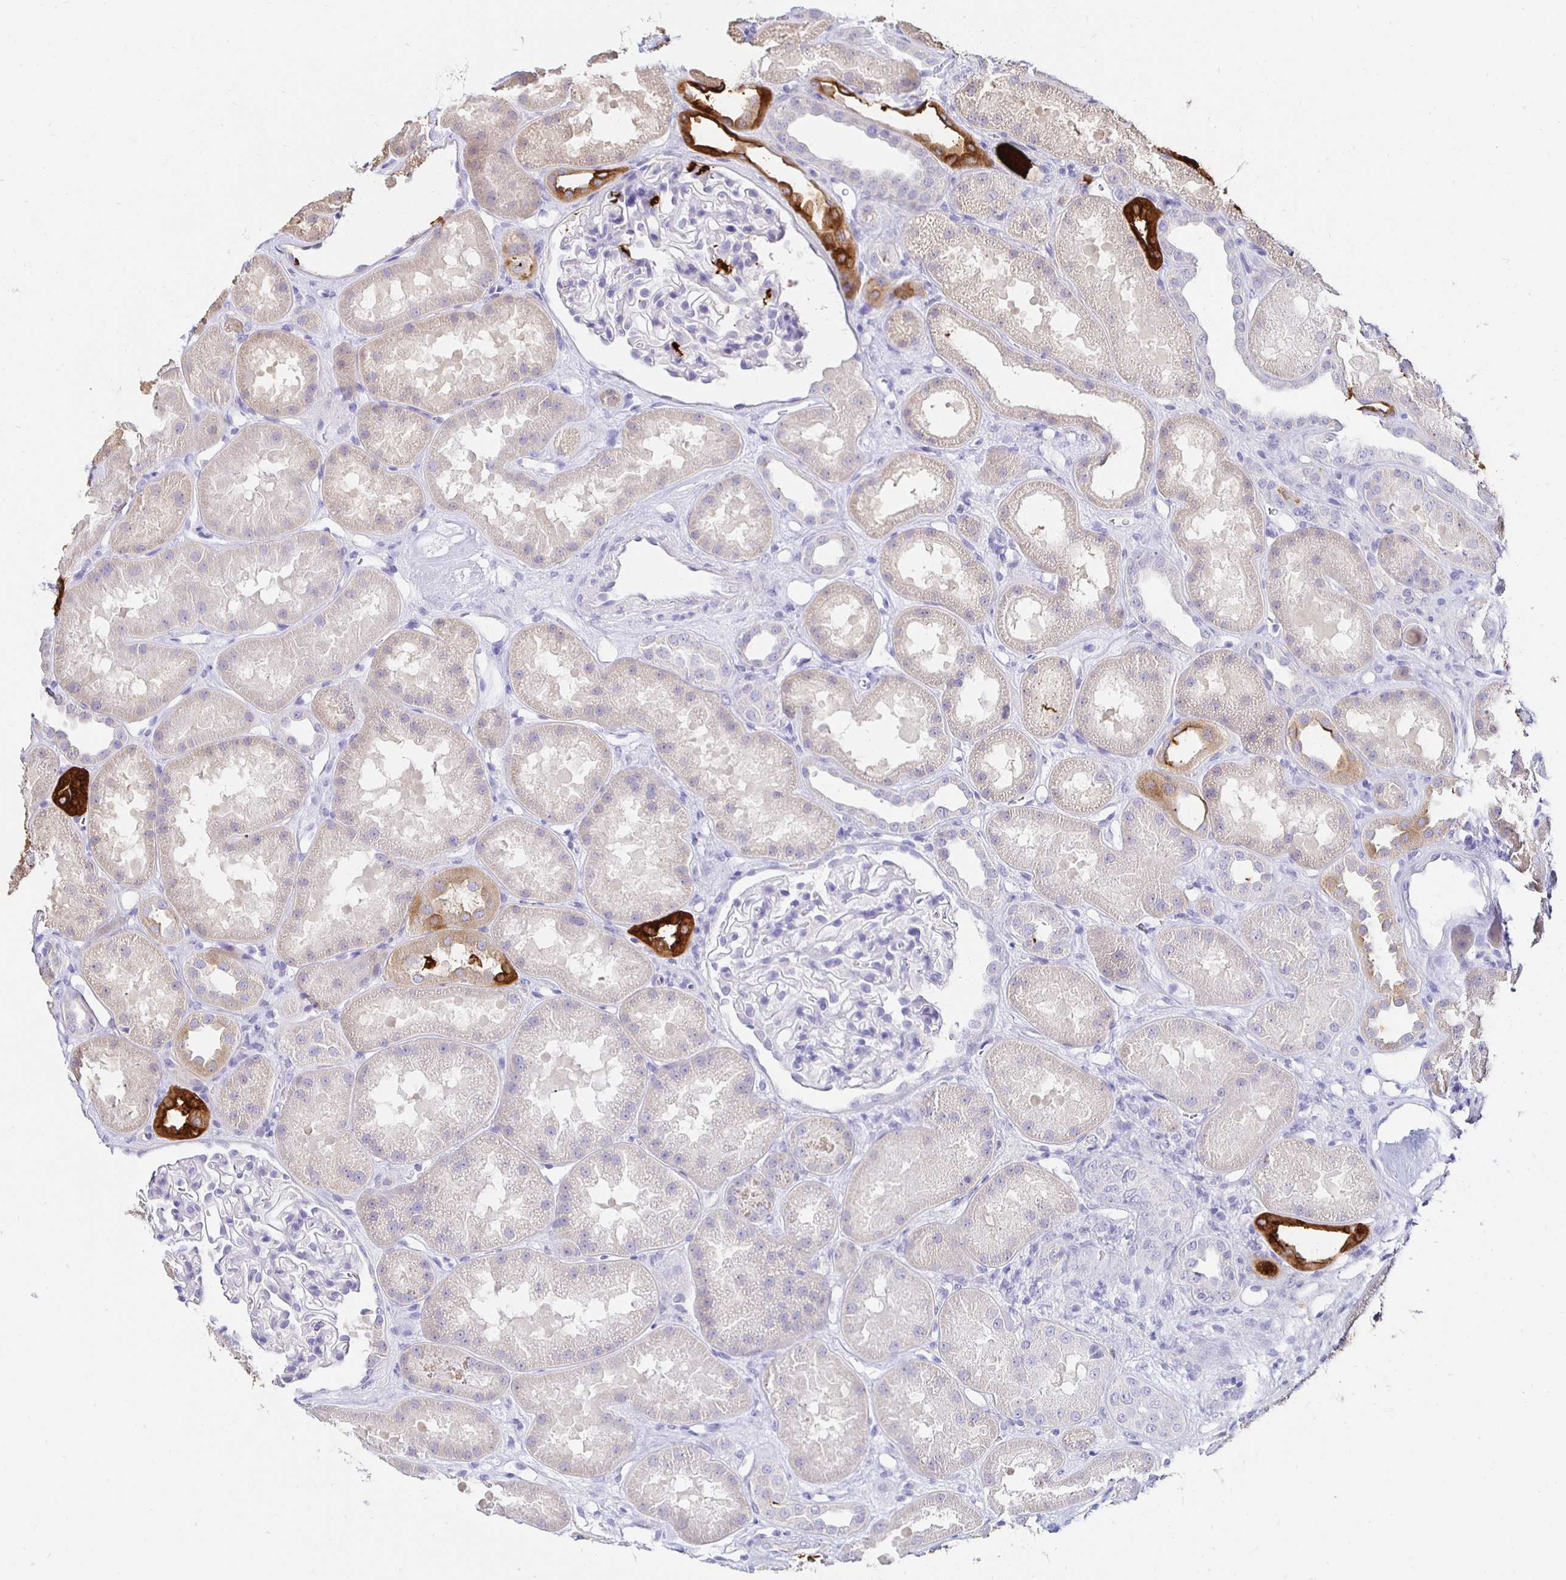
{"staining": {"intensity": "negative", "quantity": "none", "location": "none"}, "tissue": "kidney", "cell_type": "Cells in glomeruli", "image_type": "normal", "snomed": [{"axis": "morphology", "description": "Normal tissue, NOS"}, {"axis": "topography", "description": "Kidney"}], "caption": "Normal kidney was stained to show a protein in brown. There is no significant expression in cells in glomeruli.", "gene": "UMOD", "patient": {"sex": "male", "age": 61}}